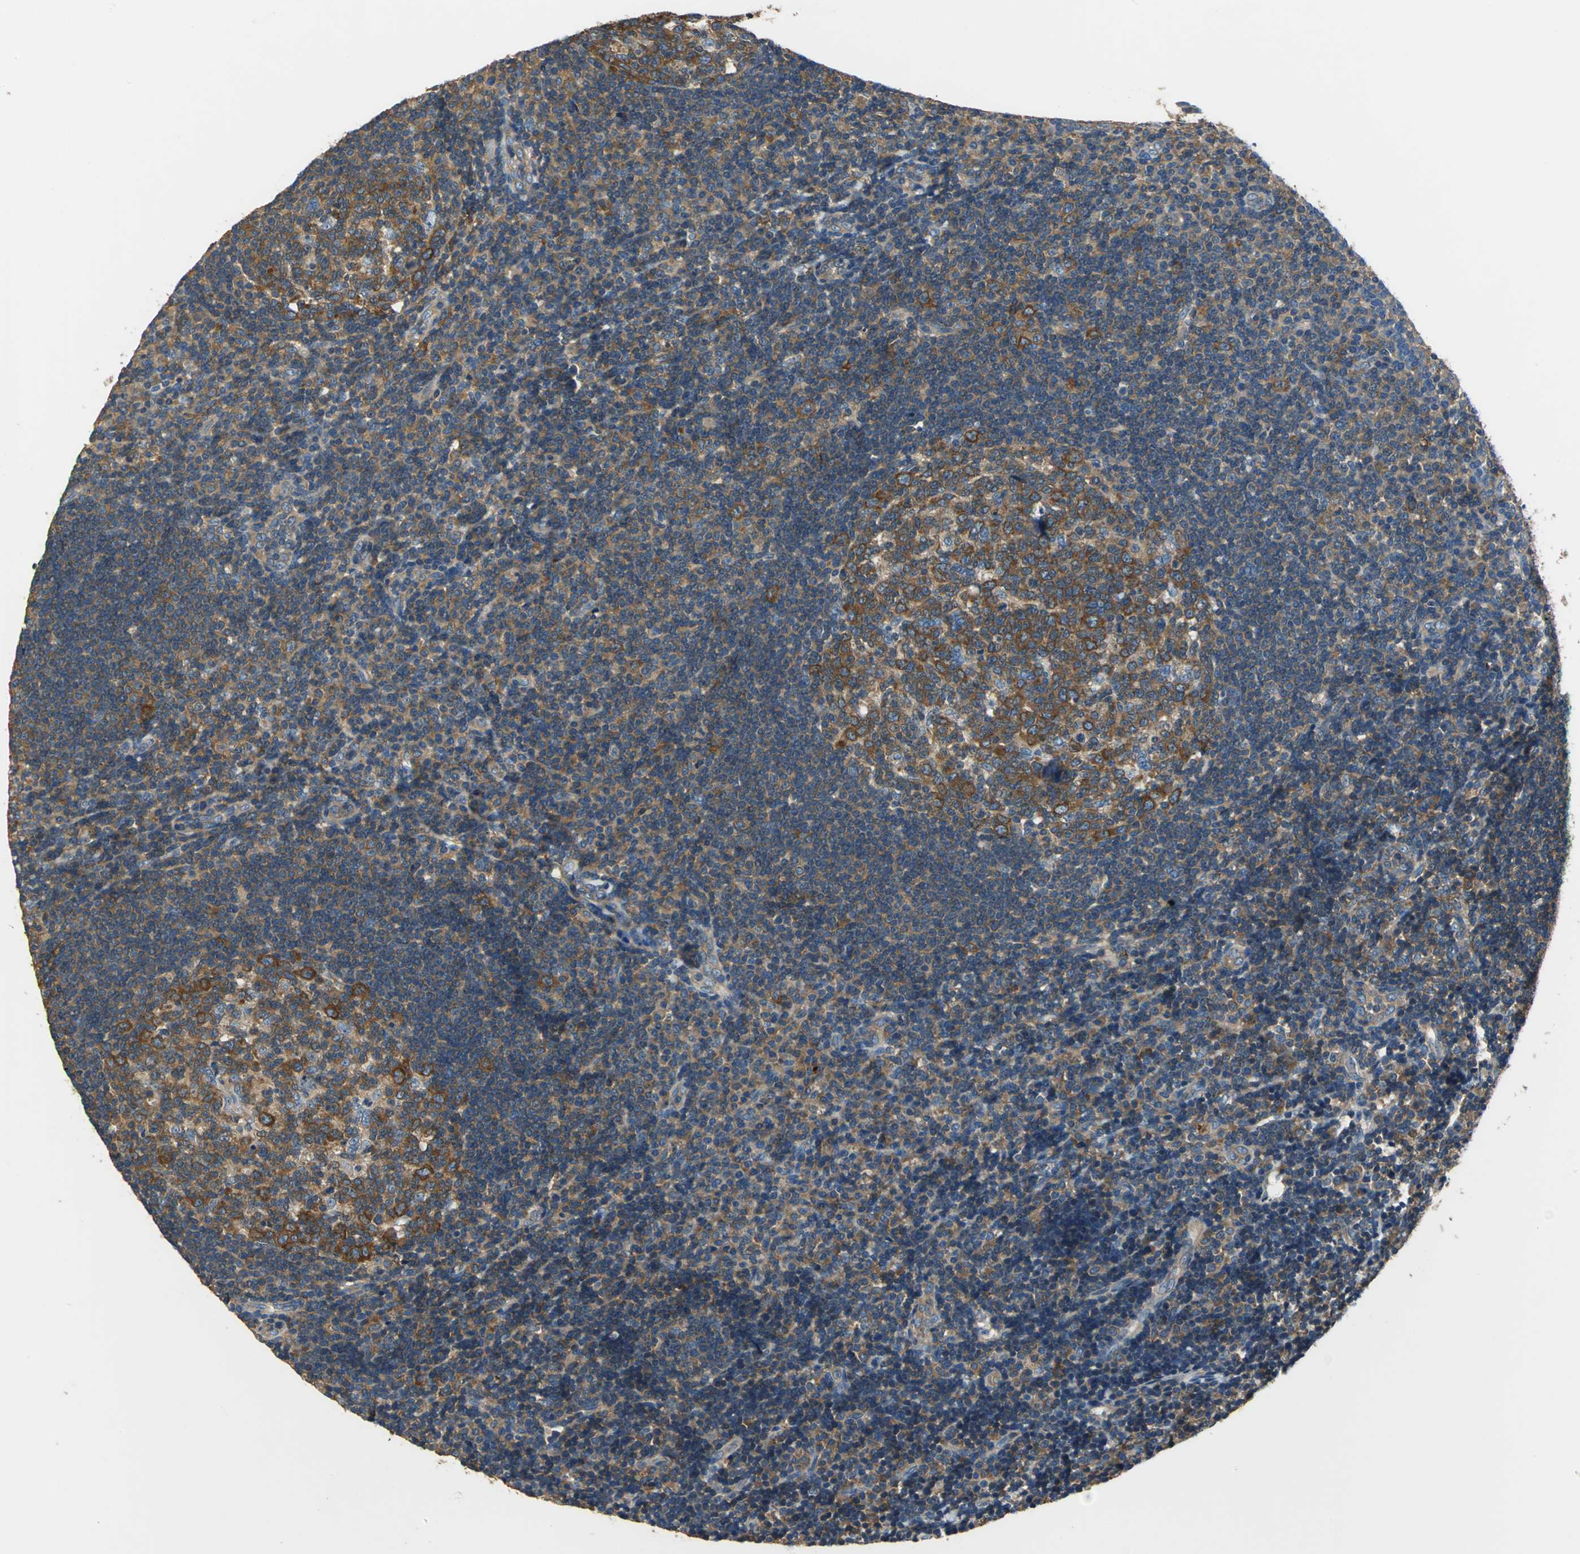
{"staining": {"intensity": "strong", "quantity": ">75%", "location": "cytoplasmic/membranous"}, "tissue": "tonsil", "cell_type": "Germinal center cells", "image_type": "normal", "snomed": [{"axis": "morphology", "description": "Normal tissue, NOS"}, {"axis": "topography", "description": "Tonsil"}], "caption": "A high amount of strong cytoplasmic/membranous staining is appreciated in approximately >75% of germinal center cells in unremarkable tonsil.", "gene": "DDX3X", "patient": {"sex": "female", "age": 40}}